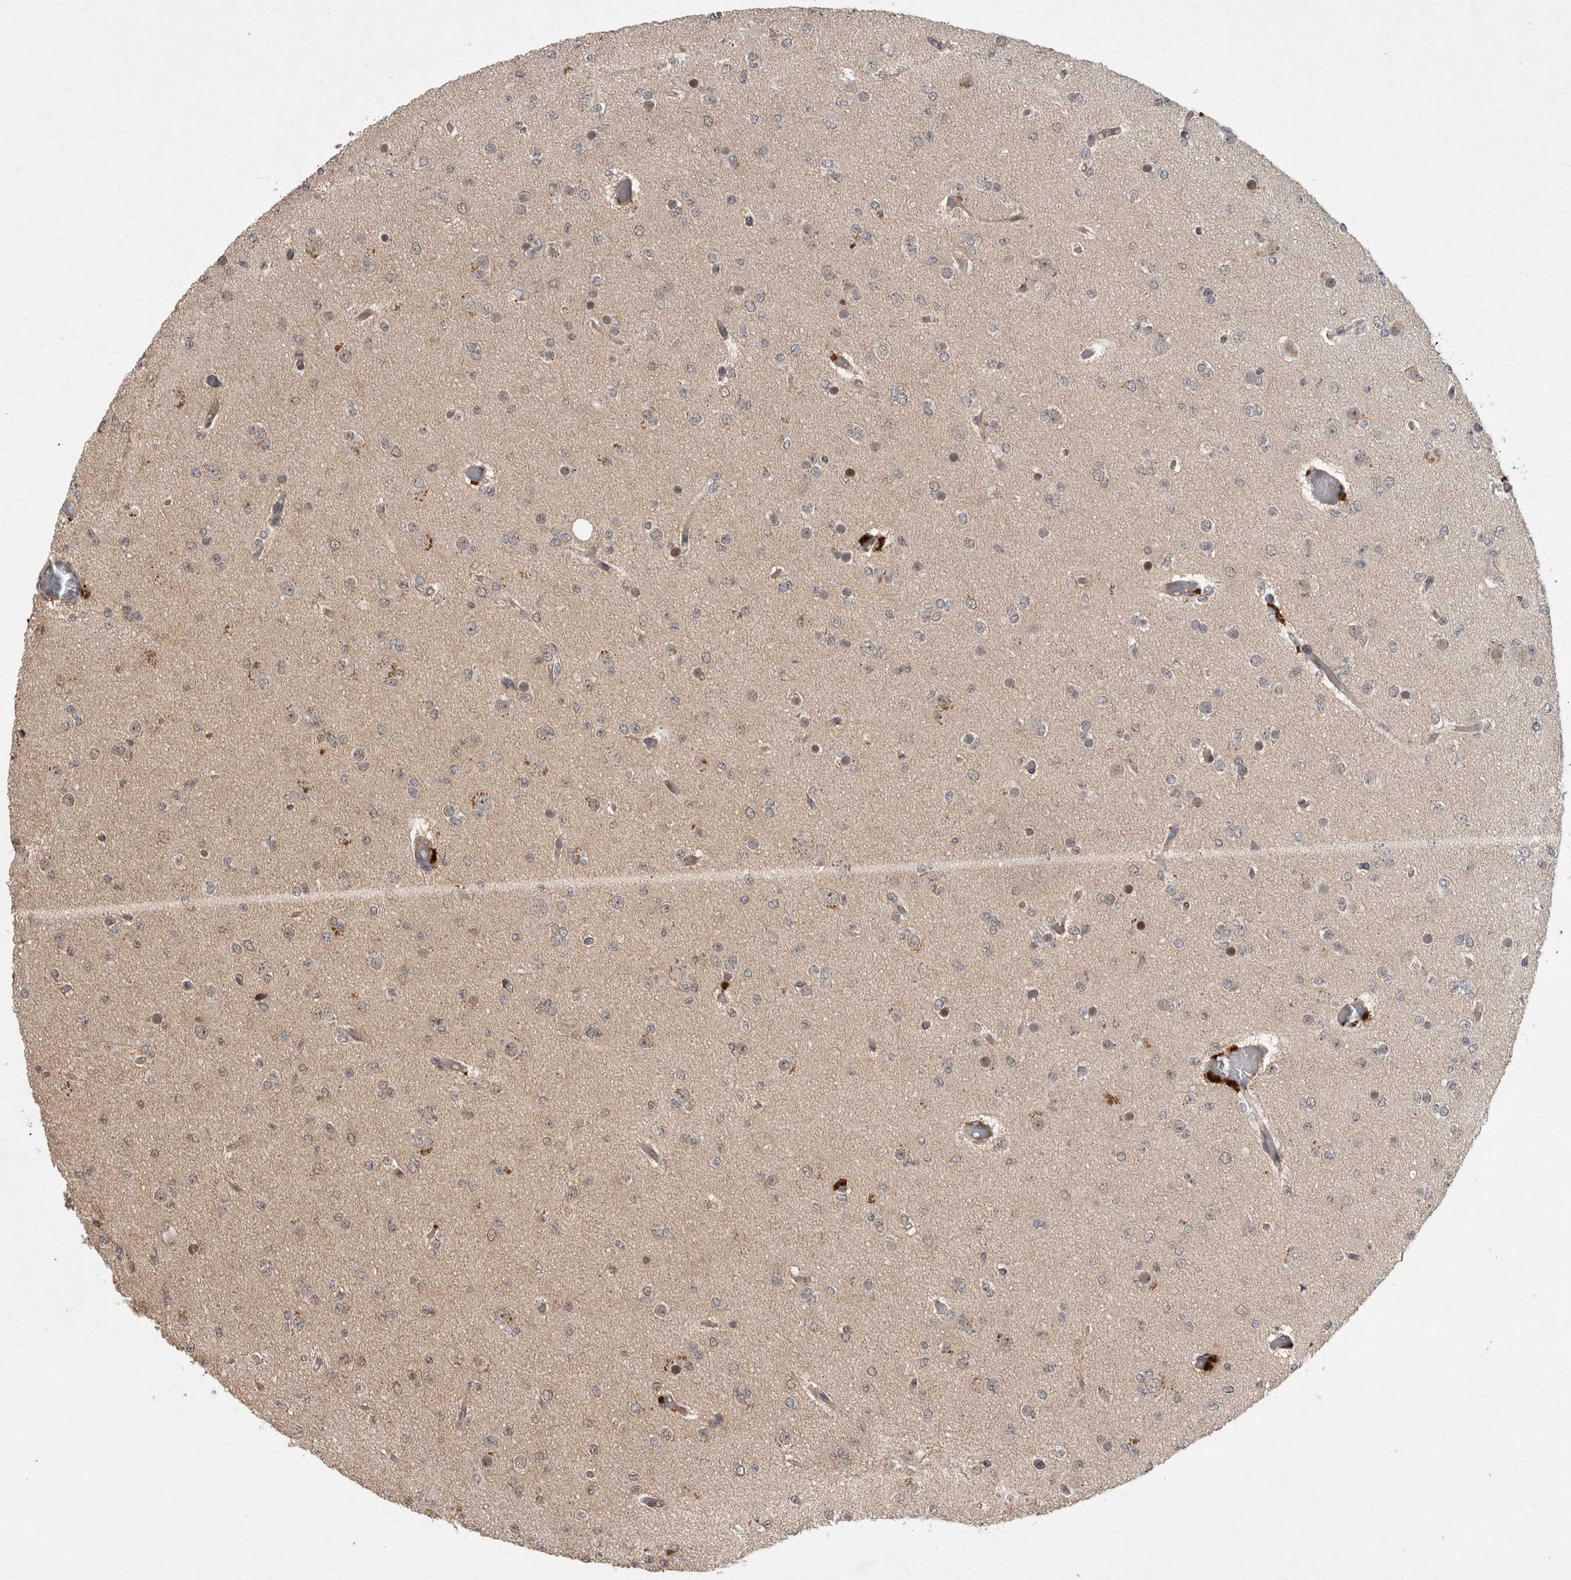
{"staining": {"intensity": "weak", "quantity": "<25%", "location": "cytoplasmic/membranous"}, "tissue": "glioma", "cell_type": "Tumor cells", "image_type": "cancer", "snomed": [{"axis": "morphology", "description": "Glioma, malignant, Low grade"}, {"axis": "topography", "description": "Brain"}], "caption": "IHC micrograph of neoplastic tissue: glioma stained with DAB (3,3'-diaminobenzidine) demonstrates no significant protein expression in tumor cells. (DAB immunohistochemistry with hematoxylin counter stain).", "gene": "RHPN1", "patient": {"sex": "female", "age": 22}}